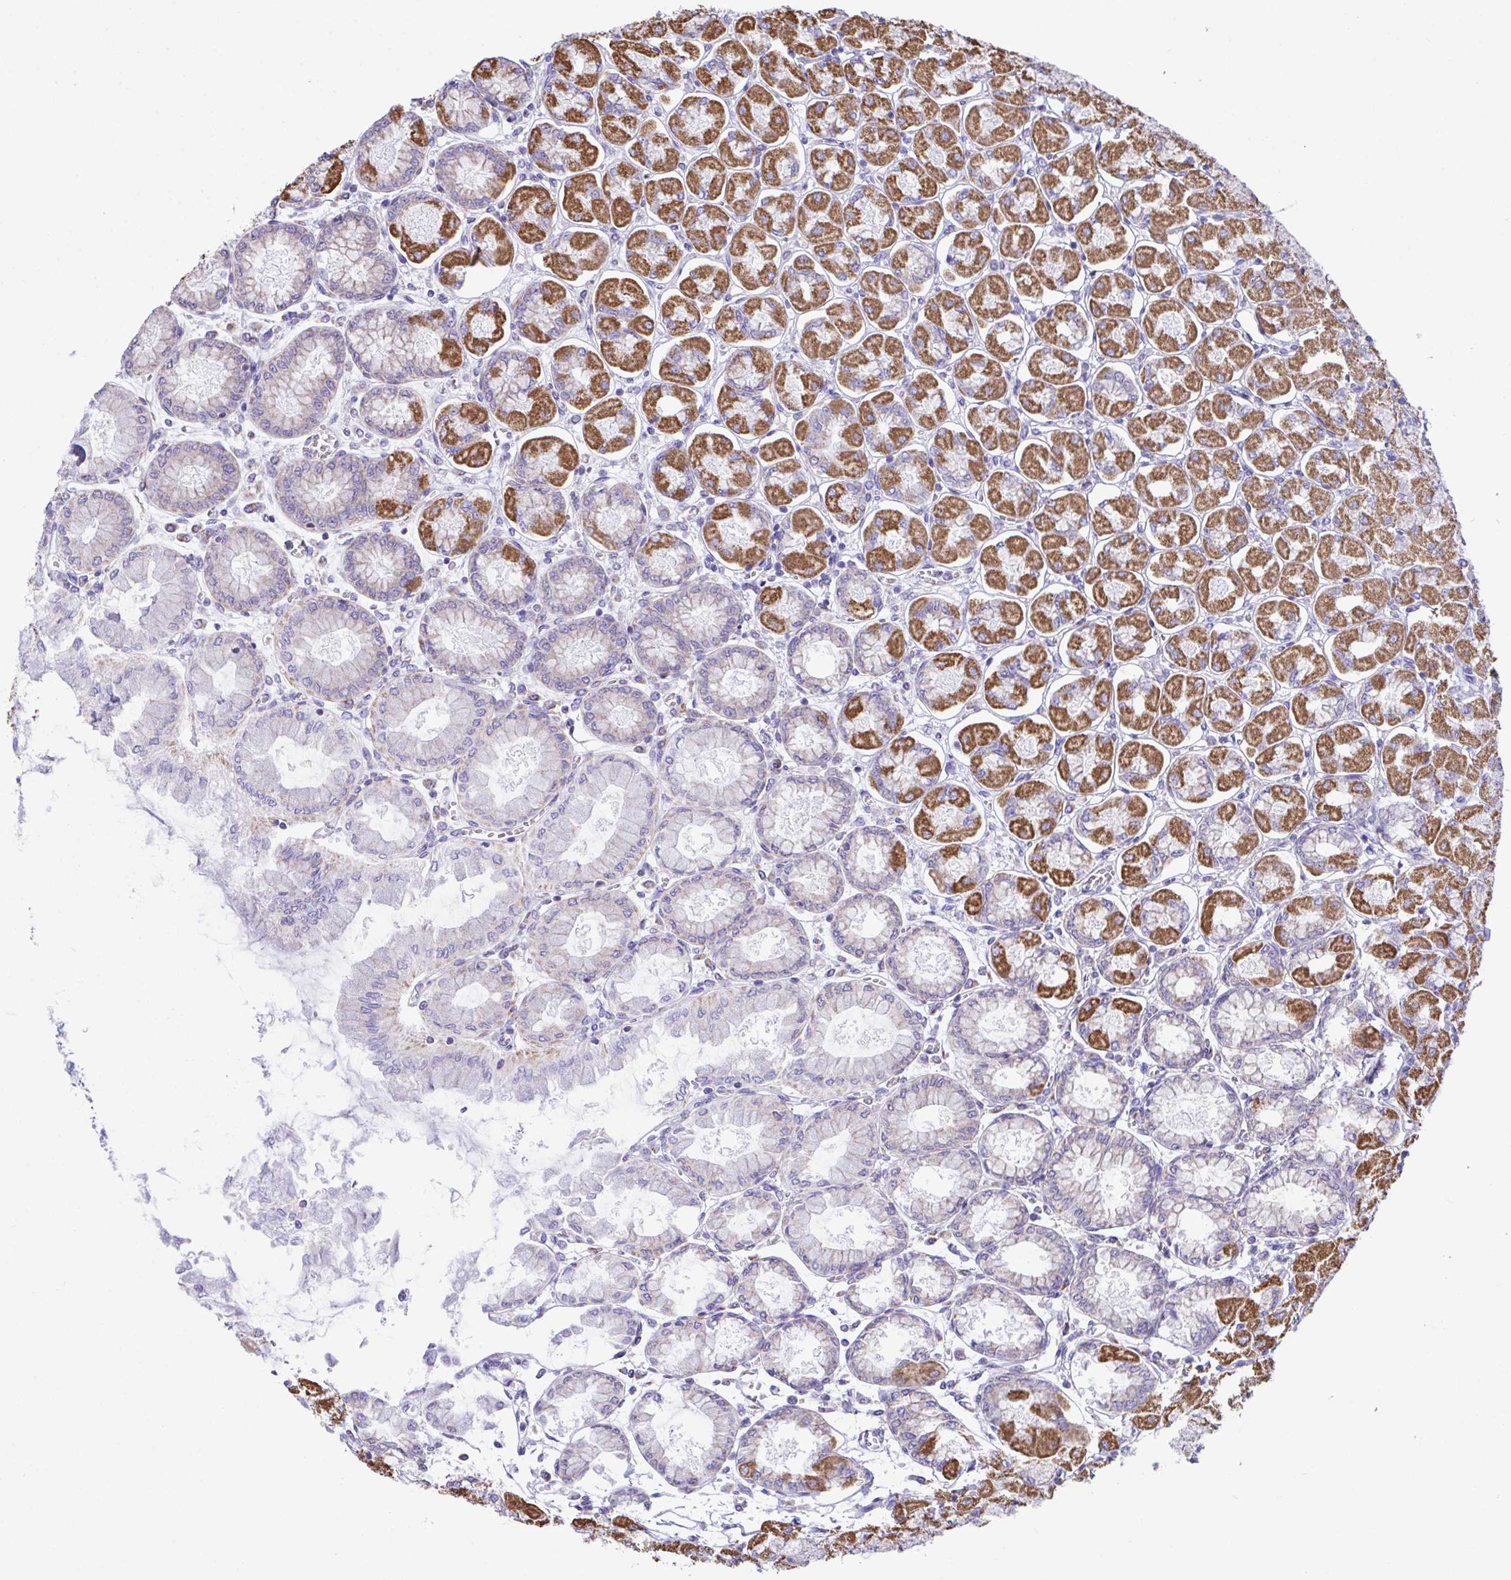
{"staining": {"intensity": "strong", "quantity": "25%-75%", "location": "cytoplasmic/membranous"}, "tissue": "stomach", "cell_type": "Glandular cells", "image_type": "normal", "snomed": [{"axis": "morphology", "description": "Normal tissue, NOS"}, {"axis": "topography", "description": "Stomach, upper"}], "caption": "About 25%-75% of glandular cells in benign human stomach display strong cytoplasmic/membranous protein expression as visualized by brown immunohistochemical staining.", "gene": "NLRP8", "patient": {"sex": "female", "age": 56}}